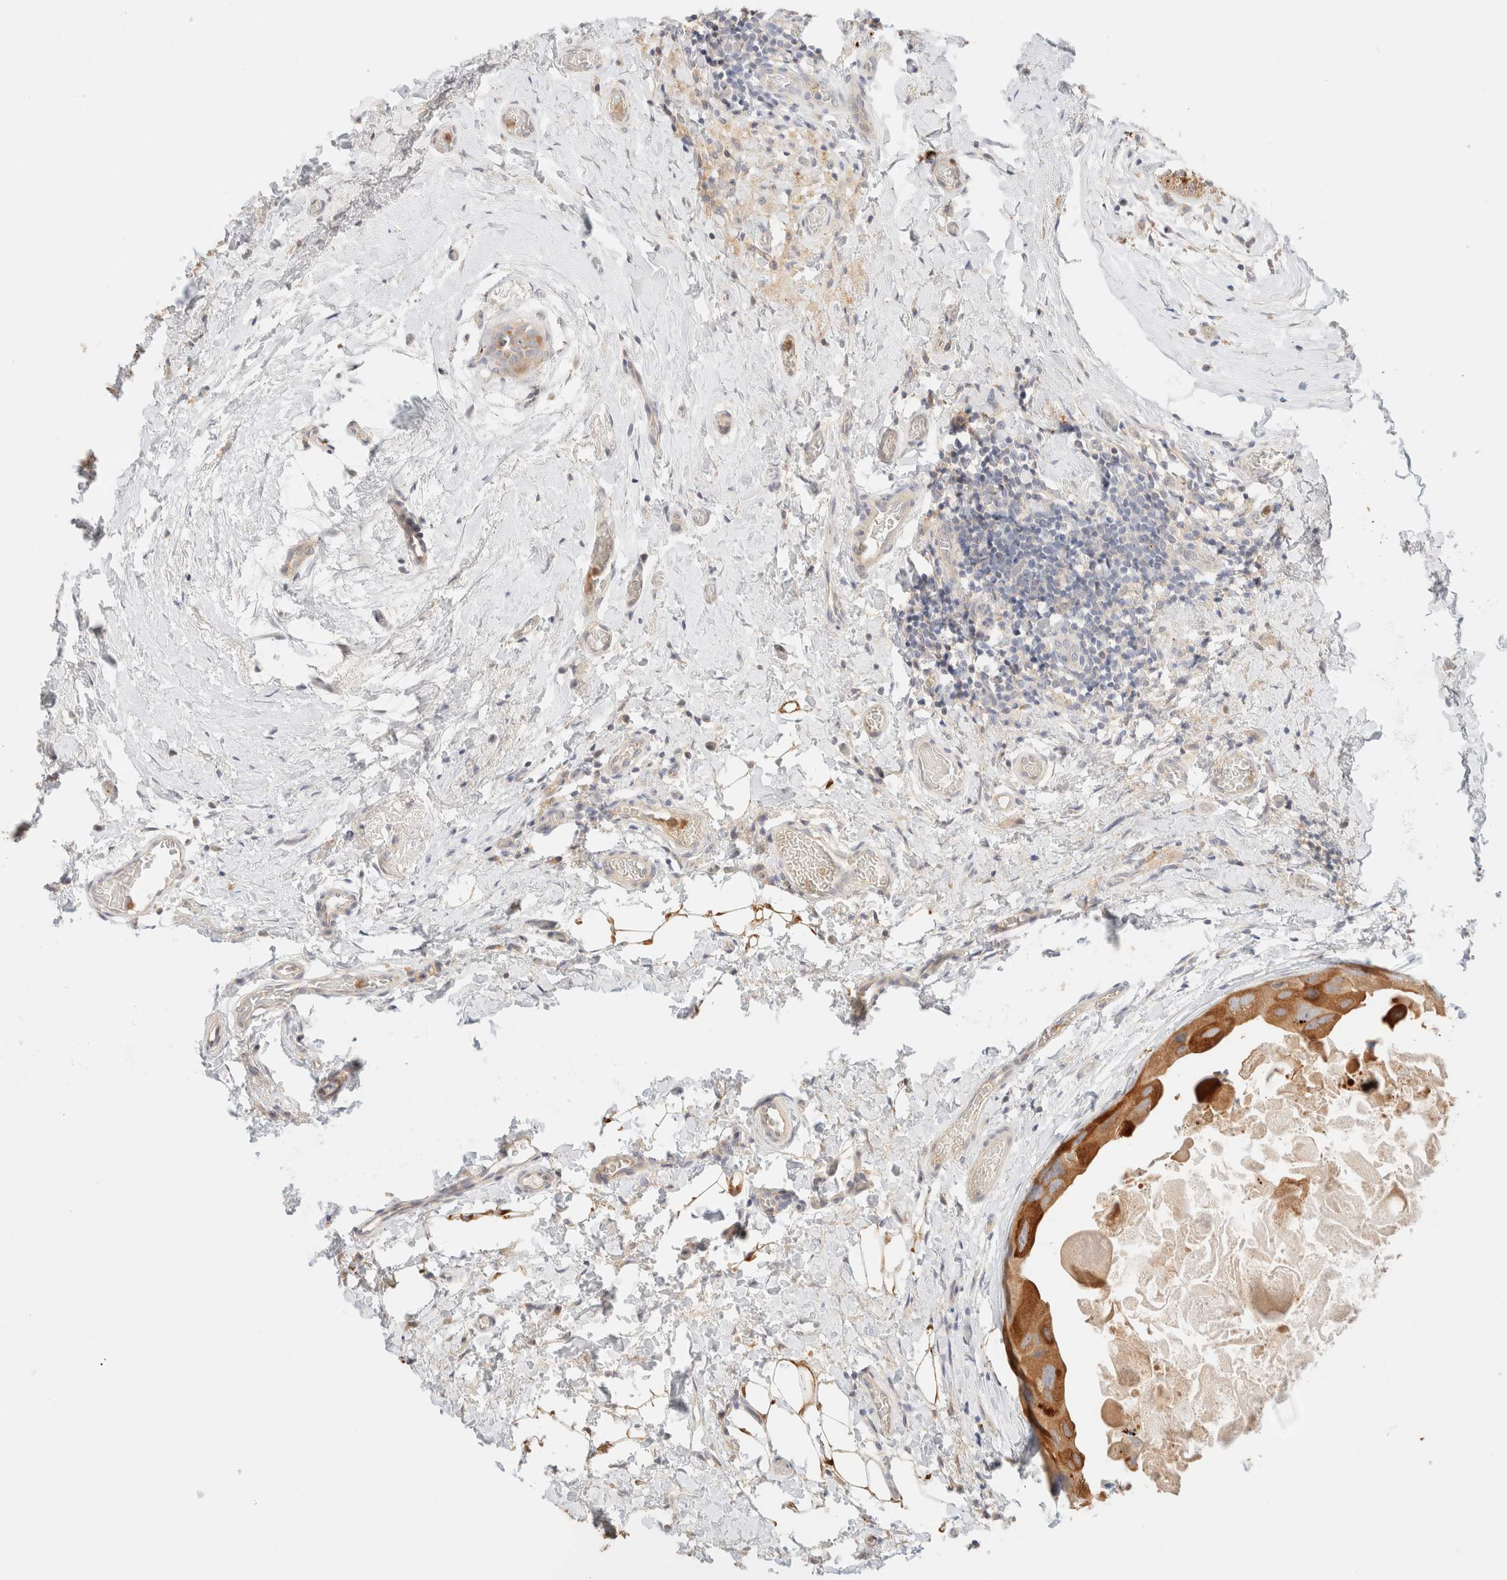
{"staining": {"intensity": "moderate", "quantity": ">75%", "location": "cytoplasmic/membranous"}, "tissue": "breast cancer", "cell_type": "Tumor cells", "image_type": "cancer", "snomed": [{"axis": "morphology", "description": "Duct carcinoma"}, {"axis": "topography", "description": "Breast"}], "caption": "IHC staining of breast infiltrating ductal carcinoma, which shows medium levels of moderate cytoplasmic/membranous expression in approximately >75% of tumor cells indicating moderate cytoplasmic/membranous protein expression. The staining was performed using DAB (3,3'-diaminobenzidine) (brown) for protein detection and nuclei were counterstained in hematoxylin (blue).", "gene": "SGSM2", "patient": {"sex": "female", "age": 62}}